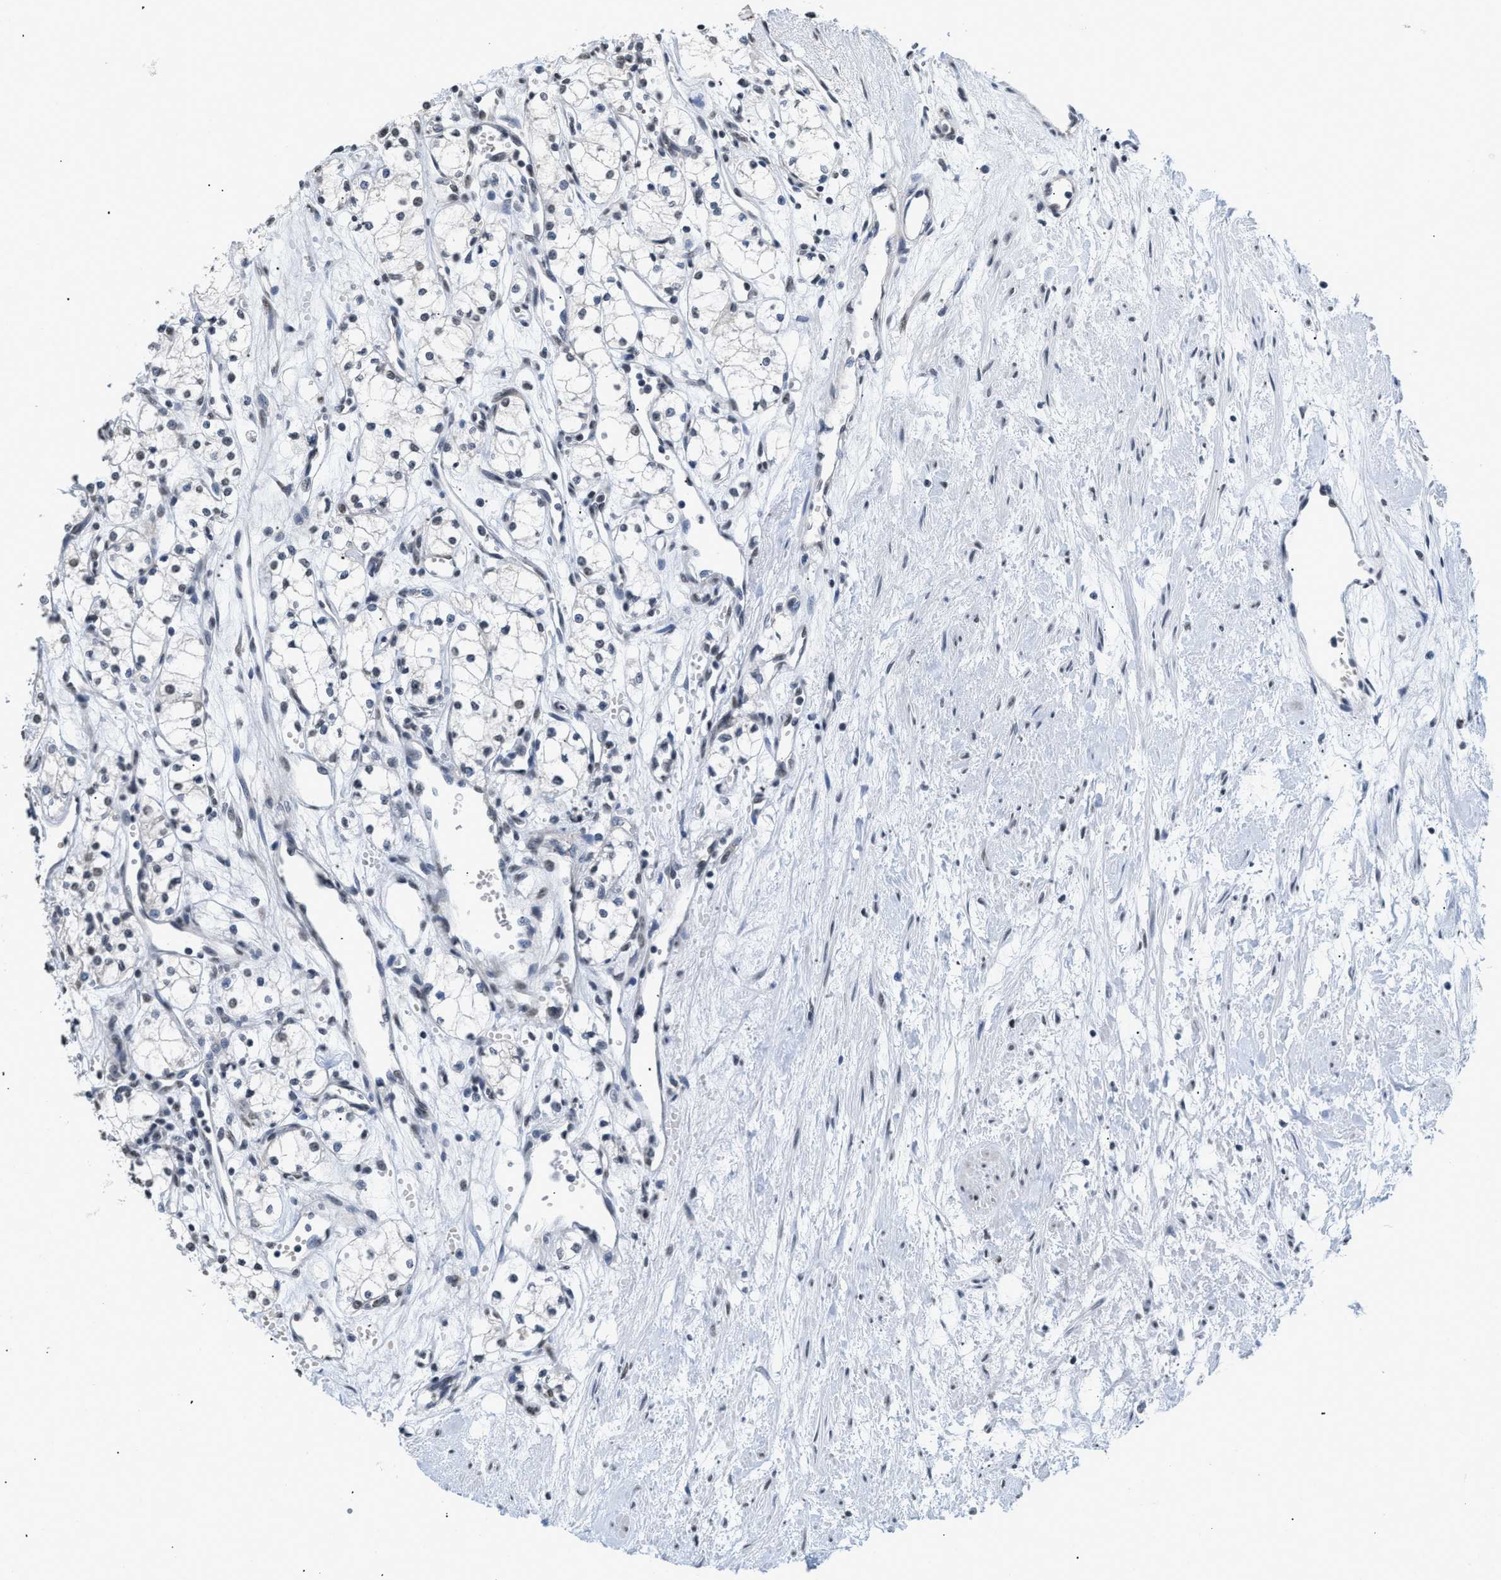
{"staining": {"intensity": "negative", "quantity": "none", "location": "none"}, "tissue": "renal cancer", "cell_type": "Tumor cells", "image_type": "cancer", "snomed": [{"axis": "morphology", "description": "Adenocarcinoma, NOS"}, {"axis": "topography", "description": "Kidney"}], "caption": "IHC of renal cancer (adenocarcinoma) demonstrates no expression in tumor cells.", "gene": "RAF1", "patient": {"sex": "male", "age": 59}}